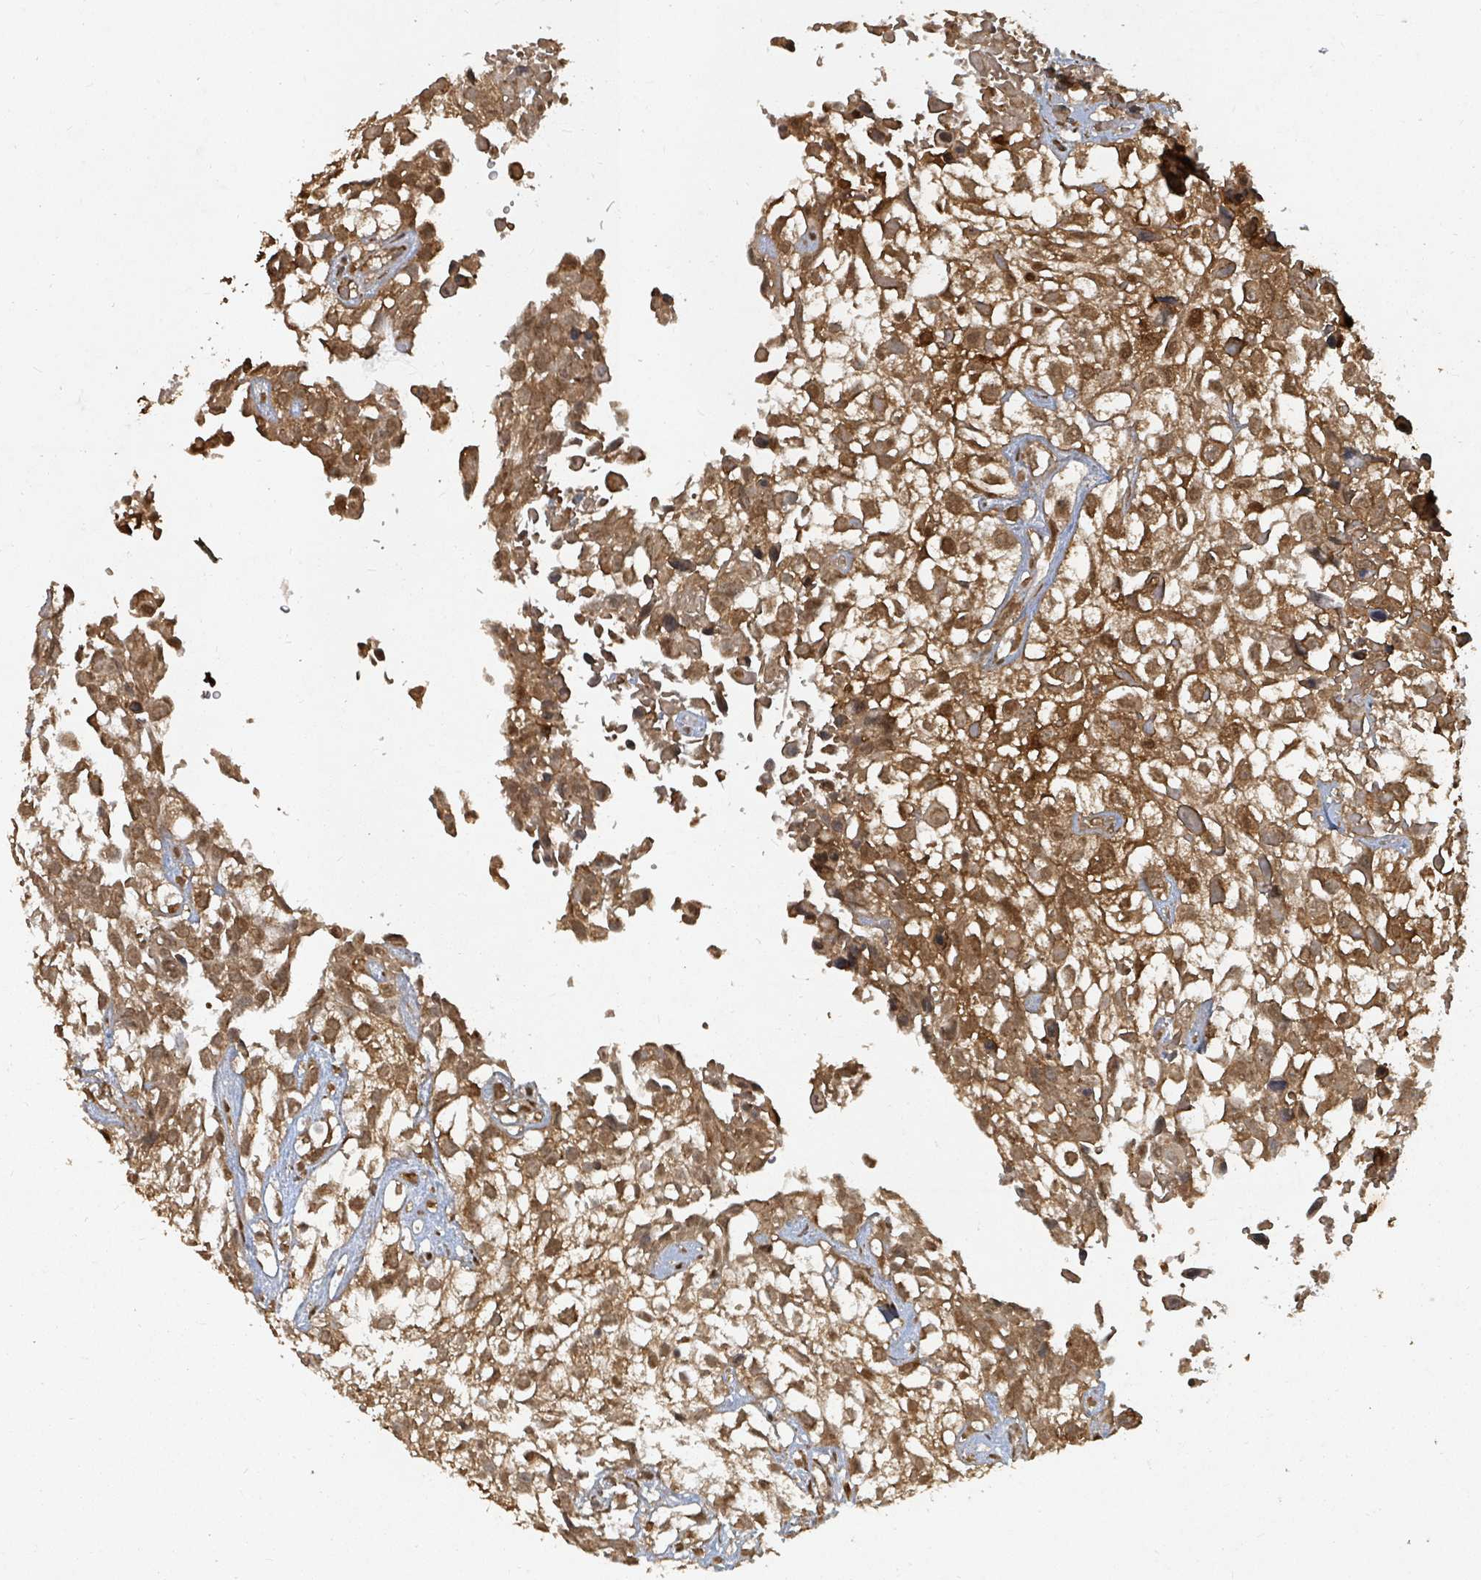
{"staining": {"intensity": "moderate", "quantity": ">75%", "location": "cytoplasmic/membranous,nuclear"}, "tissue": "urothelial cancer", "cell_type": "Tumor cells", "image_type": "cancer", "snomed": [{"axis": "morphology", "description": "Urothelial carcinoma, High grade"}, {"axis": "topography", "description": "Urinary bladder"}], "caption": "Immunohistochemistry photomicrograph of neoplastic tissue: human urothelial carcinoma (high-grade) stained using immunohistochemistry demonstrates medium levels of moderate protein expression localized specifically in the cytoplasmic/membranous and nuclear of tumor cells, appearing as a cytoplasmic/membranous and nuclear brown color.", "gene": "KDM4E", "patient": {"sex": "male", "age": 56}}